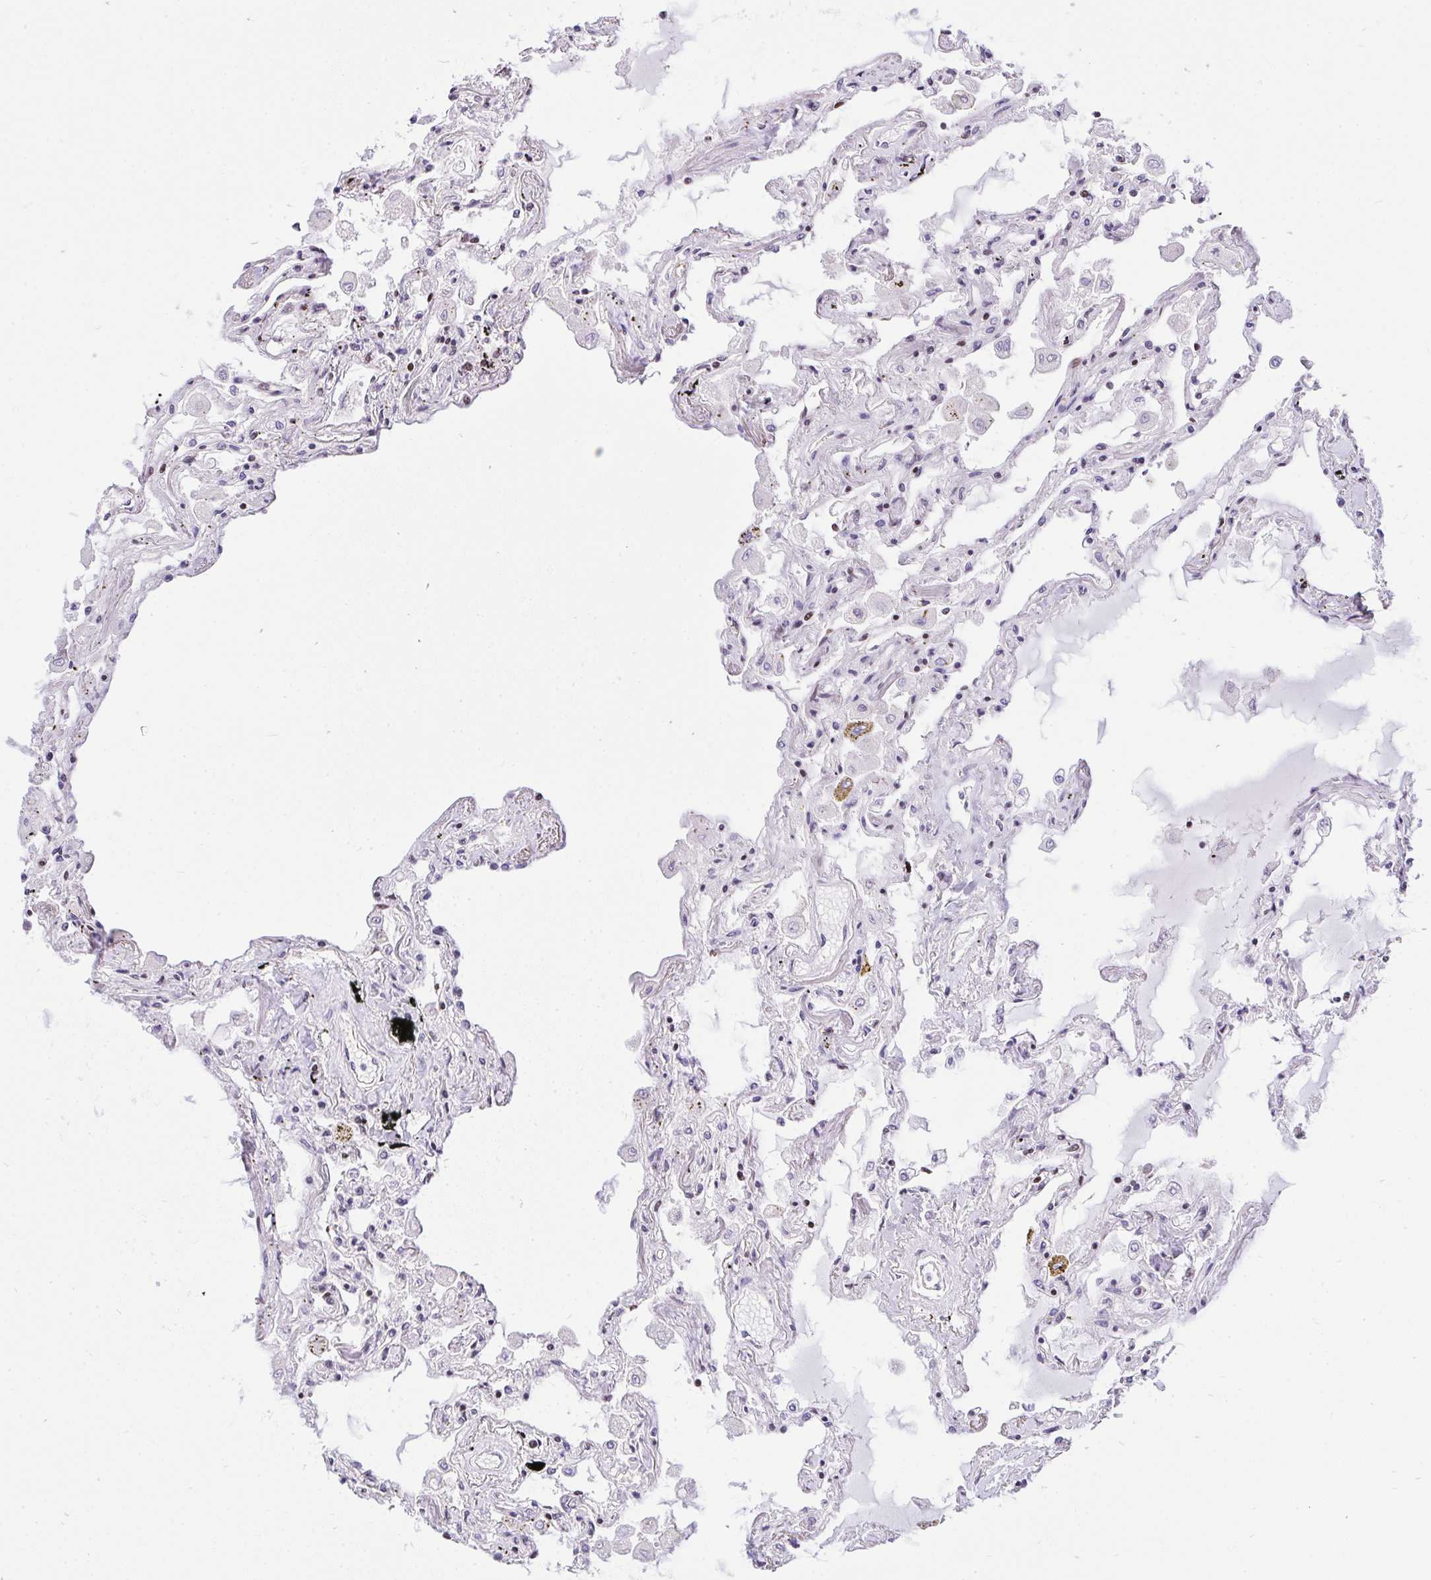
{"staining": {"intensity": "moderate", "quantity": "<25%", "location": "cytoplasmic/membranous,nuclear"}, "tissue": "lung", "cell_type": "Alveolar cells", "image_type": "normal", "snomed": [{"axis": "morphology", "description": "Normal tissue, NOS"}, {"axis": "morphology", "description": "Adenocarcinoma, NOS"}, {"axis": "topography", "description": "Cartilage tissue"}, {"axis": "topography", "description": "Lung"}], "caption": "Immunohistochemical staining of unremarkable human lung exhibits low levels of moderate cytoplasmic/membranous,nuclear positivity in about <25% of alveolar cells. (DAB (3,3'-diaminobenzidine) IHC with brightfield microscopy, high magnification).", "gene": "PLPPR3", "patient": {"sex": "female", "age": 67}}